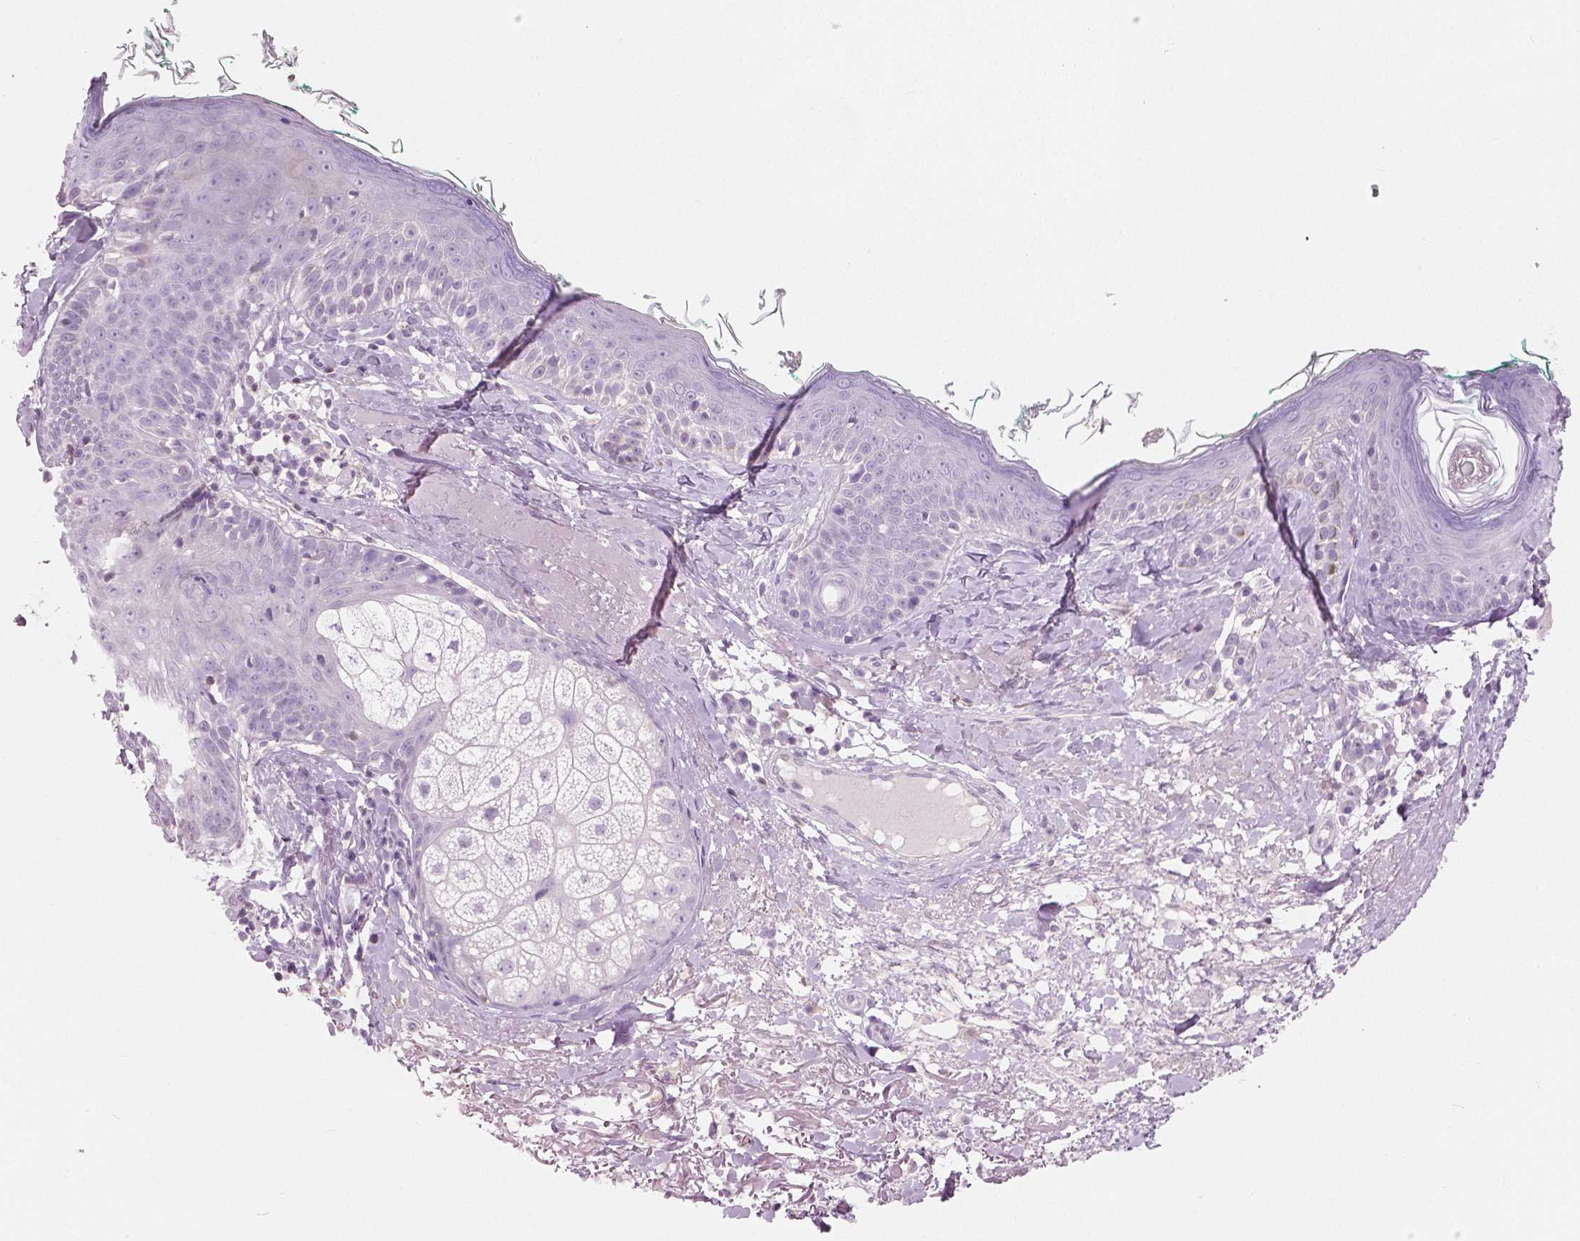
{"staining": {"intensity": "negative", "quantity": "none", "location": "none"}, "tissue": "skin", "cell_type": "Fibroblasts", "image_type": "normal", "snomed": [{"axis": "morphology", "description": "Normal tissue, NOS"}, {"axis": "topography", "description": "Skin"}], "caption": "Immunohistochemical staining of benign skin demonstrates no significant expression in fibroblasts. (DAB IHC, high magnification).", "gene": "GALM", "patient": {"sex": "male", "age": 73}}